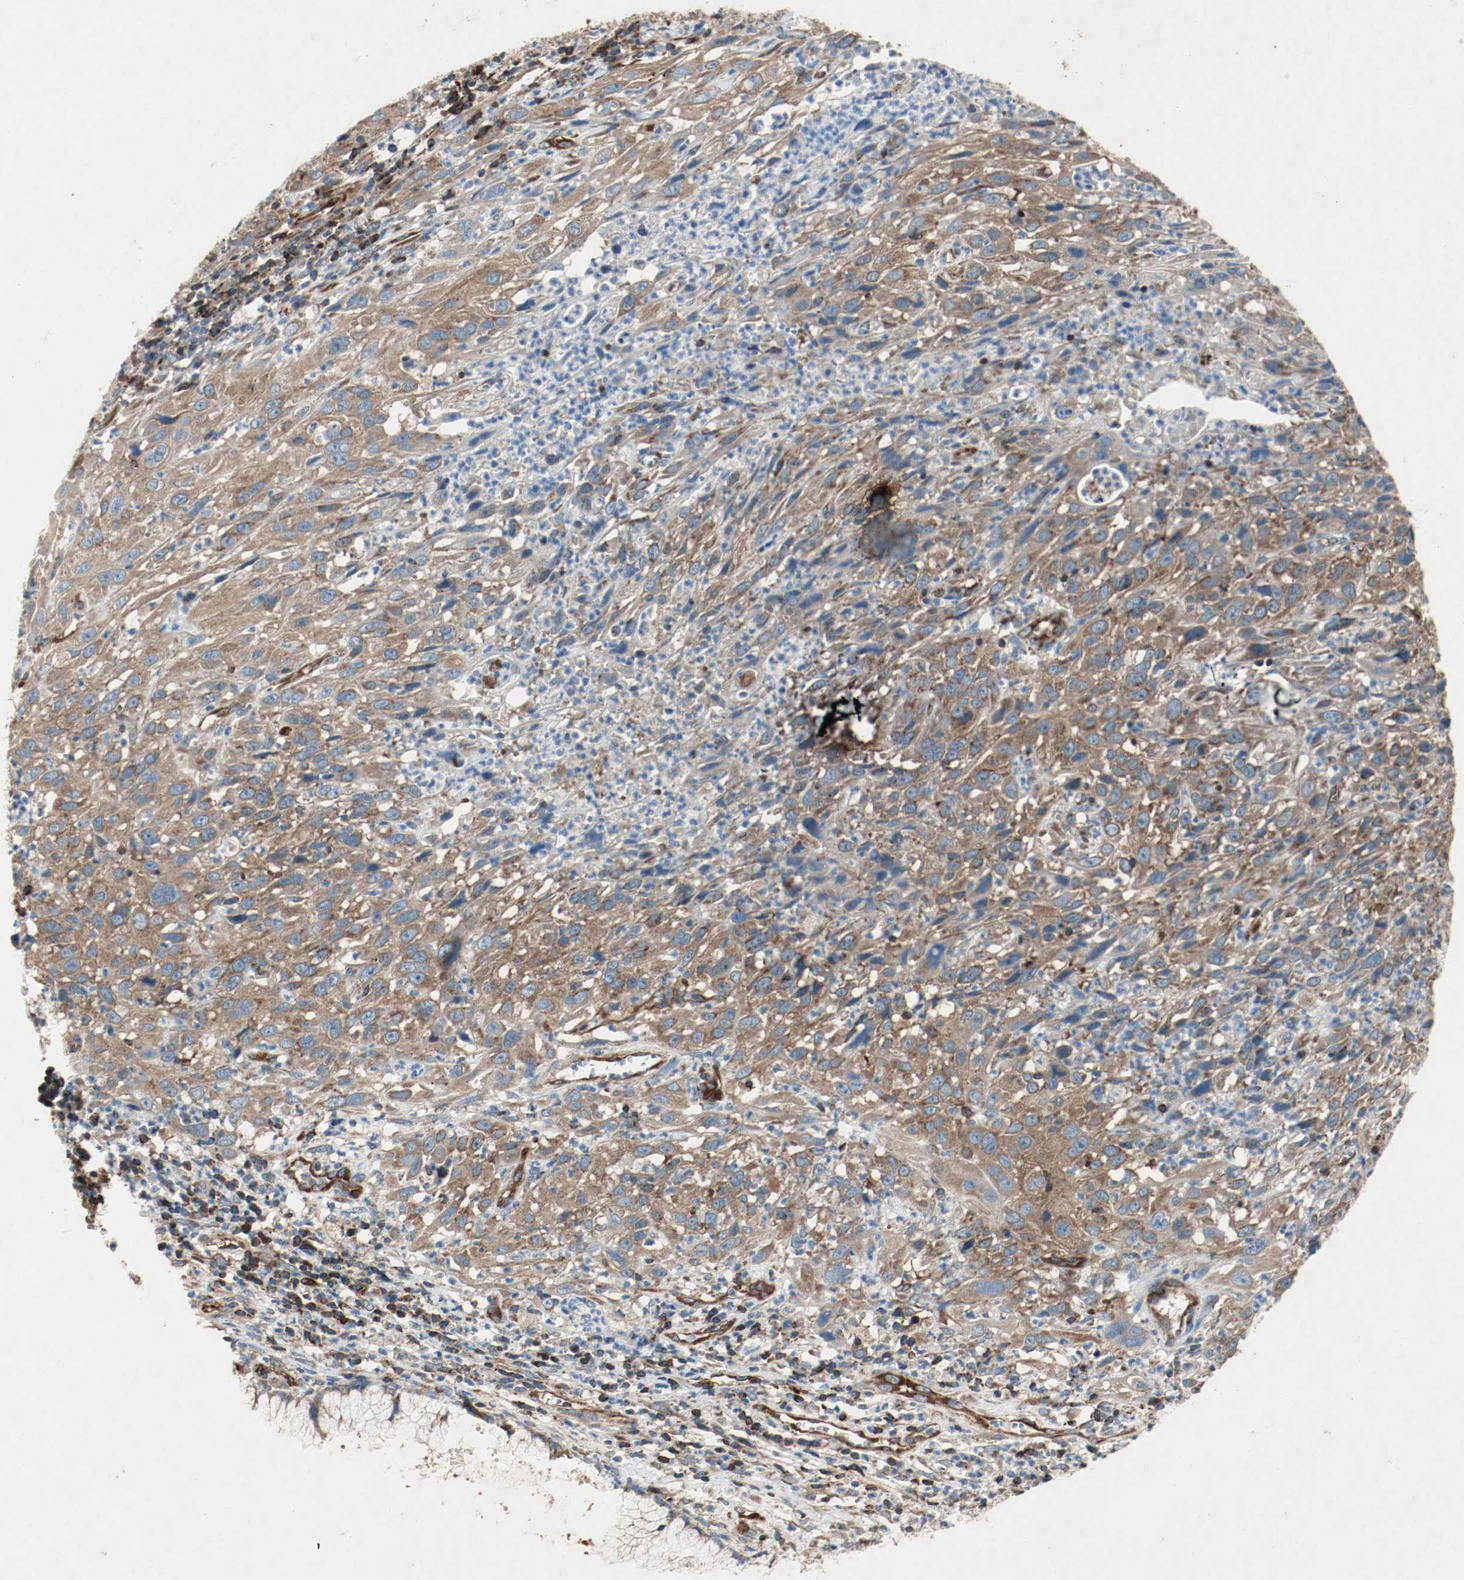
{"staining": {"intensity": "moderate", "quantity": ">75%", "location": "cytoplasmic/membranous"}, "tissue": "cervical cancer", "cell_type": "Tumor cells", "image_type": "cancer", "snomed": [{"axis": "morphology", "description": "Squamous cell carcinoma, NOS"}, {"axis": "topography", "description": "Cervix"}], "caption": "IHC of human cervical cancer (squamous cell carcinoma) shows medium levels of moderate cytoplasmic/membranous positivity in approximately >75% of tumor cells.", "gene": "PLCG1", "patient": {"sex": "female", "age": 32}}